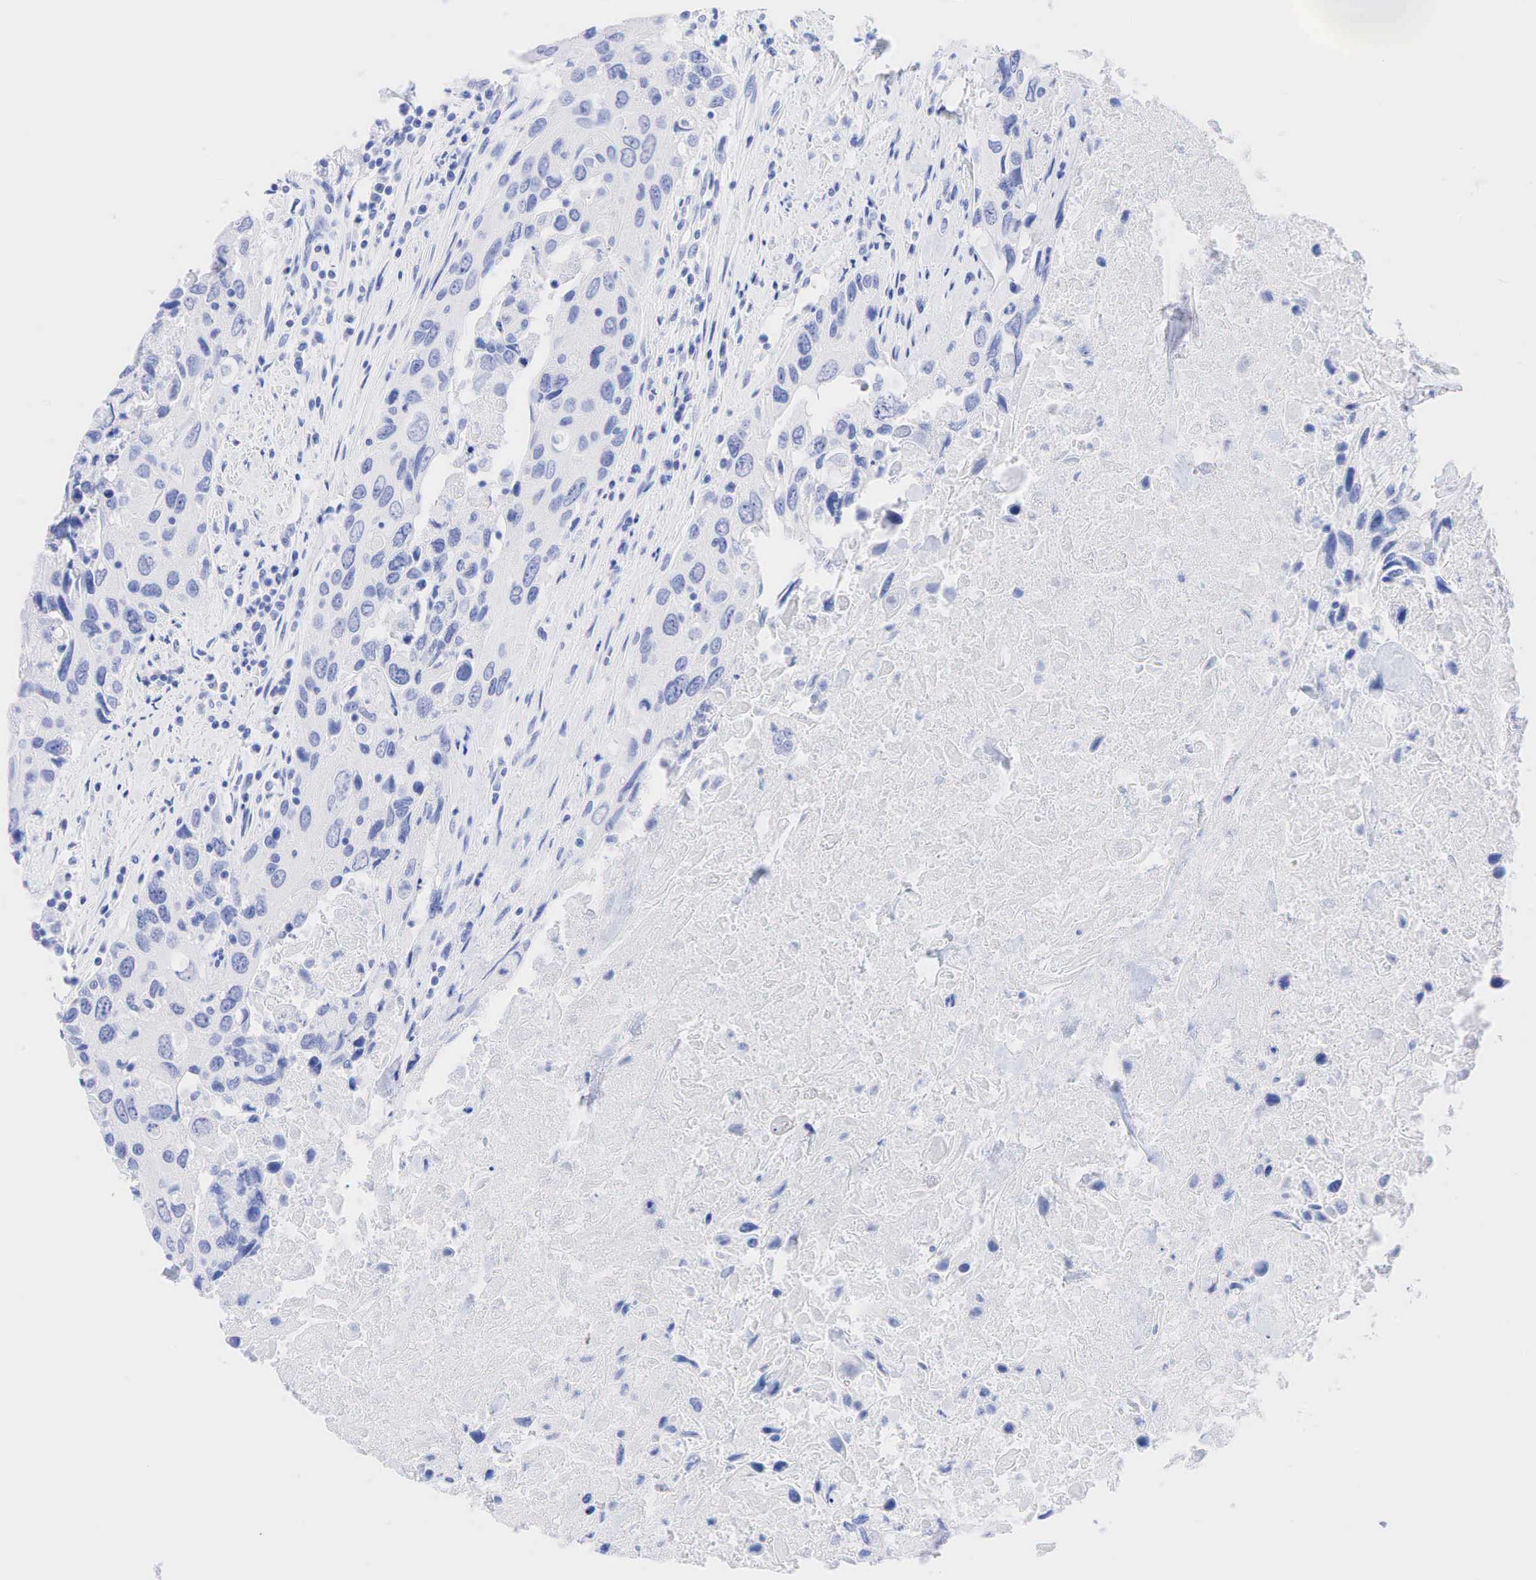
{"staining": {"intensity": "negative", "quantity": "none", "location": "none"}, "tissue": "urothelial cancer", "cell_type": "Tumor cells", "image_type": "cancer", "snomed": [{"axis": "morphology", "description": "Urothelial carcinoma, High grade"}, {"axis": "topography", "description": "Urinary bladder"}], "caption": "There is no significant expression in tumor cells of urothelial carcinoma (high-grade). Nuclei are stained in blue.", "gene": "CHGA", "patient": {"sex": "male", "age": 71}}